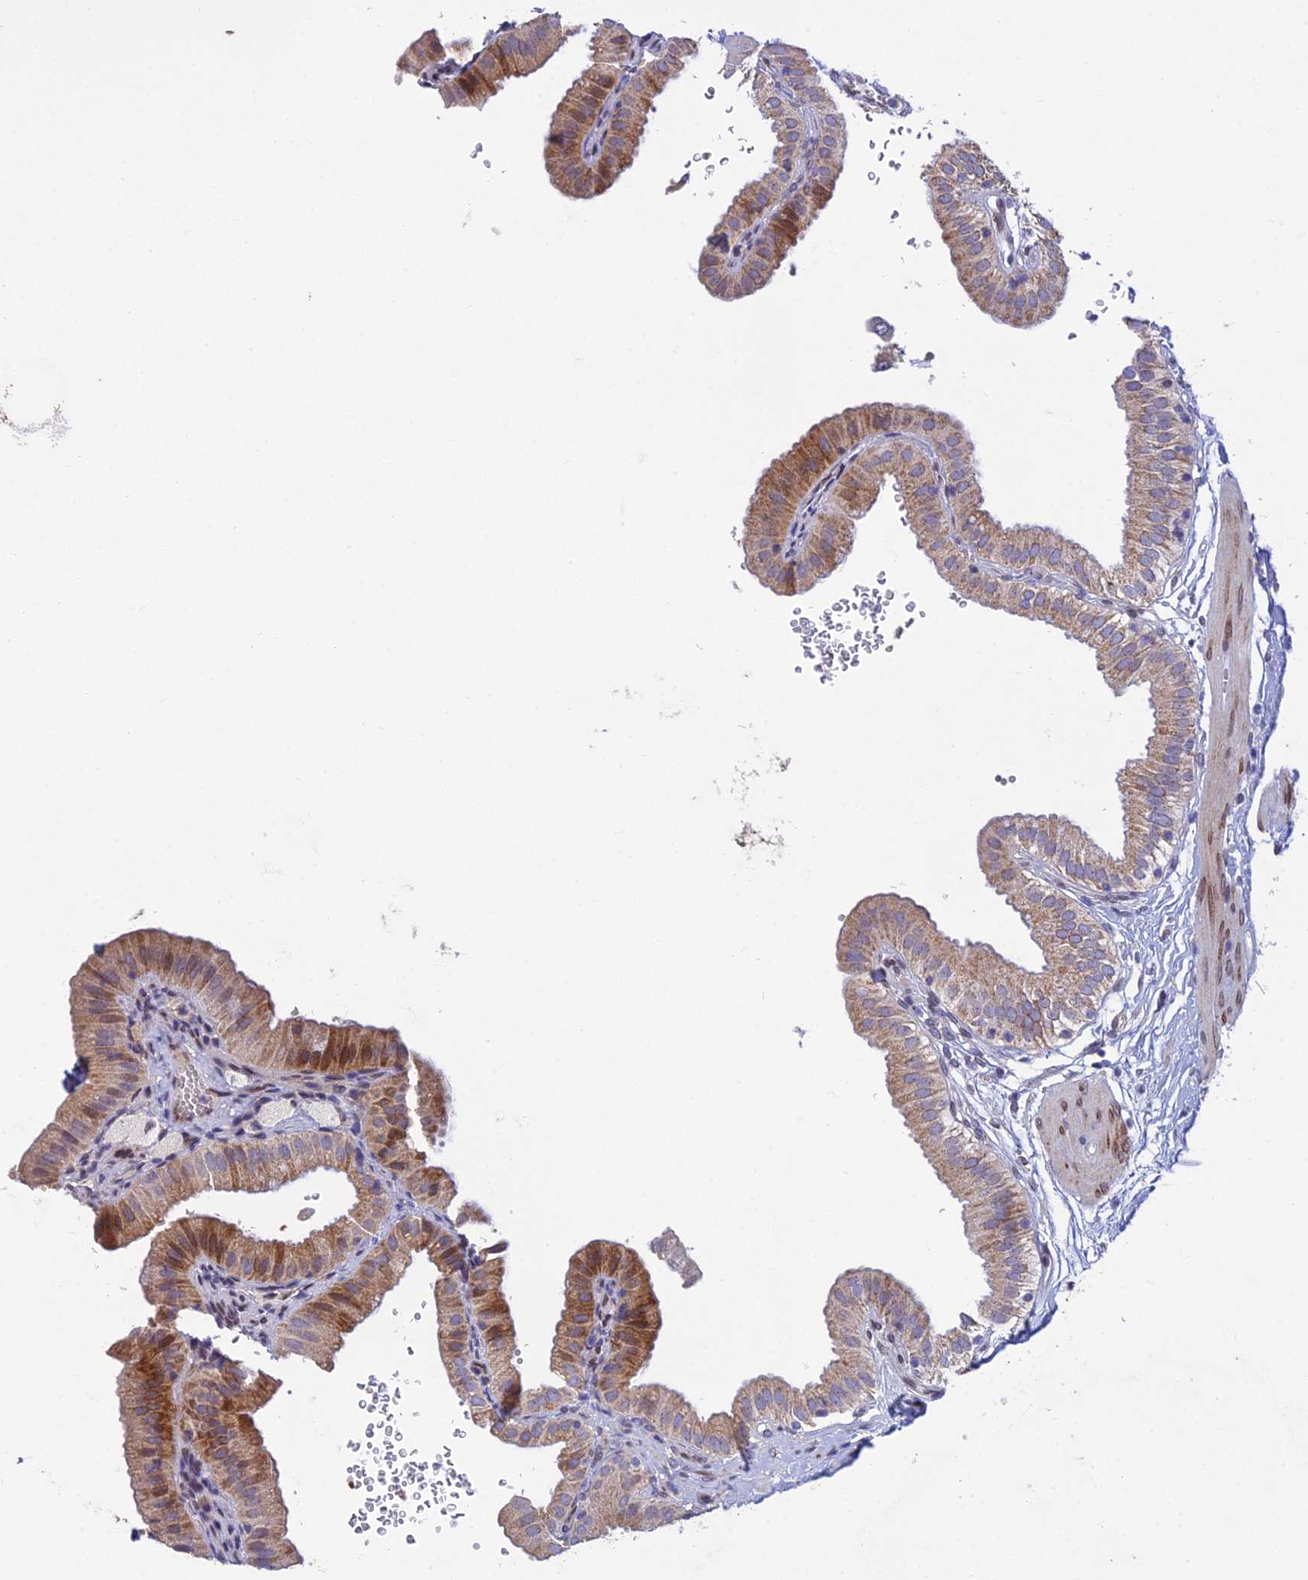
{"staining": {"intensity": "moderate", "quantity": ">75%", "location": "cytoplasmic/membranous"}, "tissue": "gallbladder", "cell_type": "Glandular cells", "image_type": "normal", "snomed": [{"axis": "morphology", "description": "Normal tissue, NOS"}, {"axis": "topography", "description": "Gallbladder"}], "caption": "Gallbladder stained with DAB immunohistochemistry exhibits medium levels of moderate cytoplasmic/membranous positivity in about >75% of glandular cells.", "gene": "MGAT2", "patient": {"sex": "female", "age": 61}}